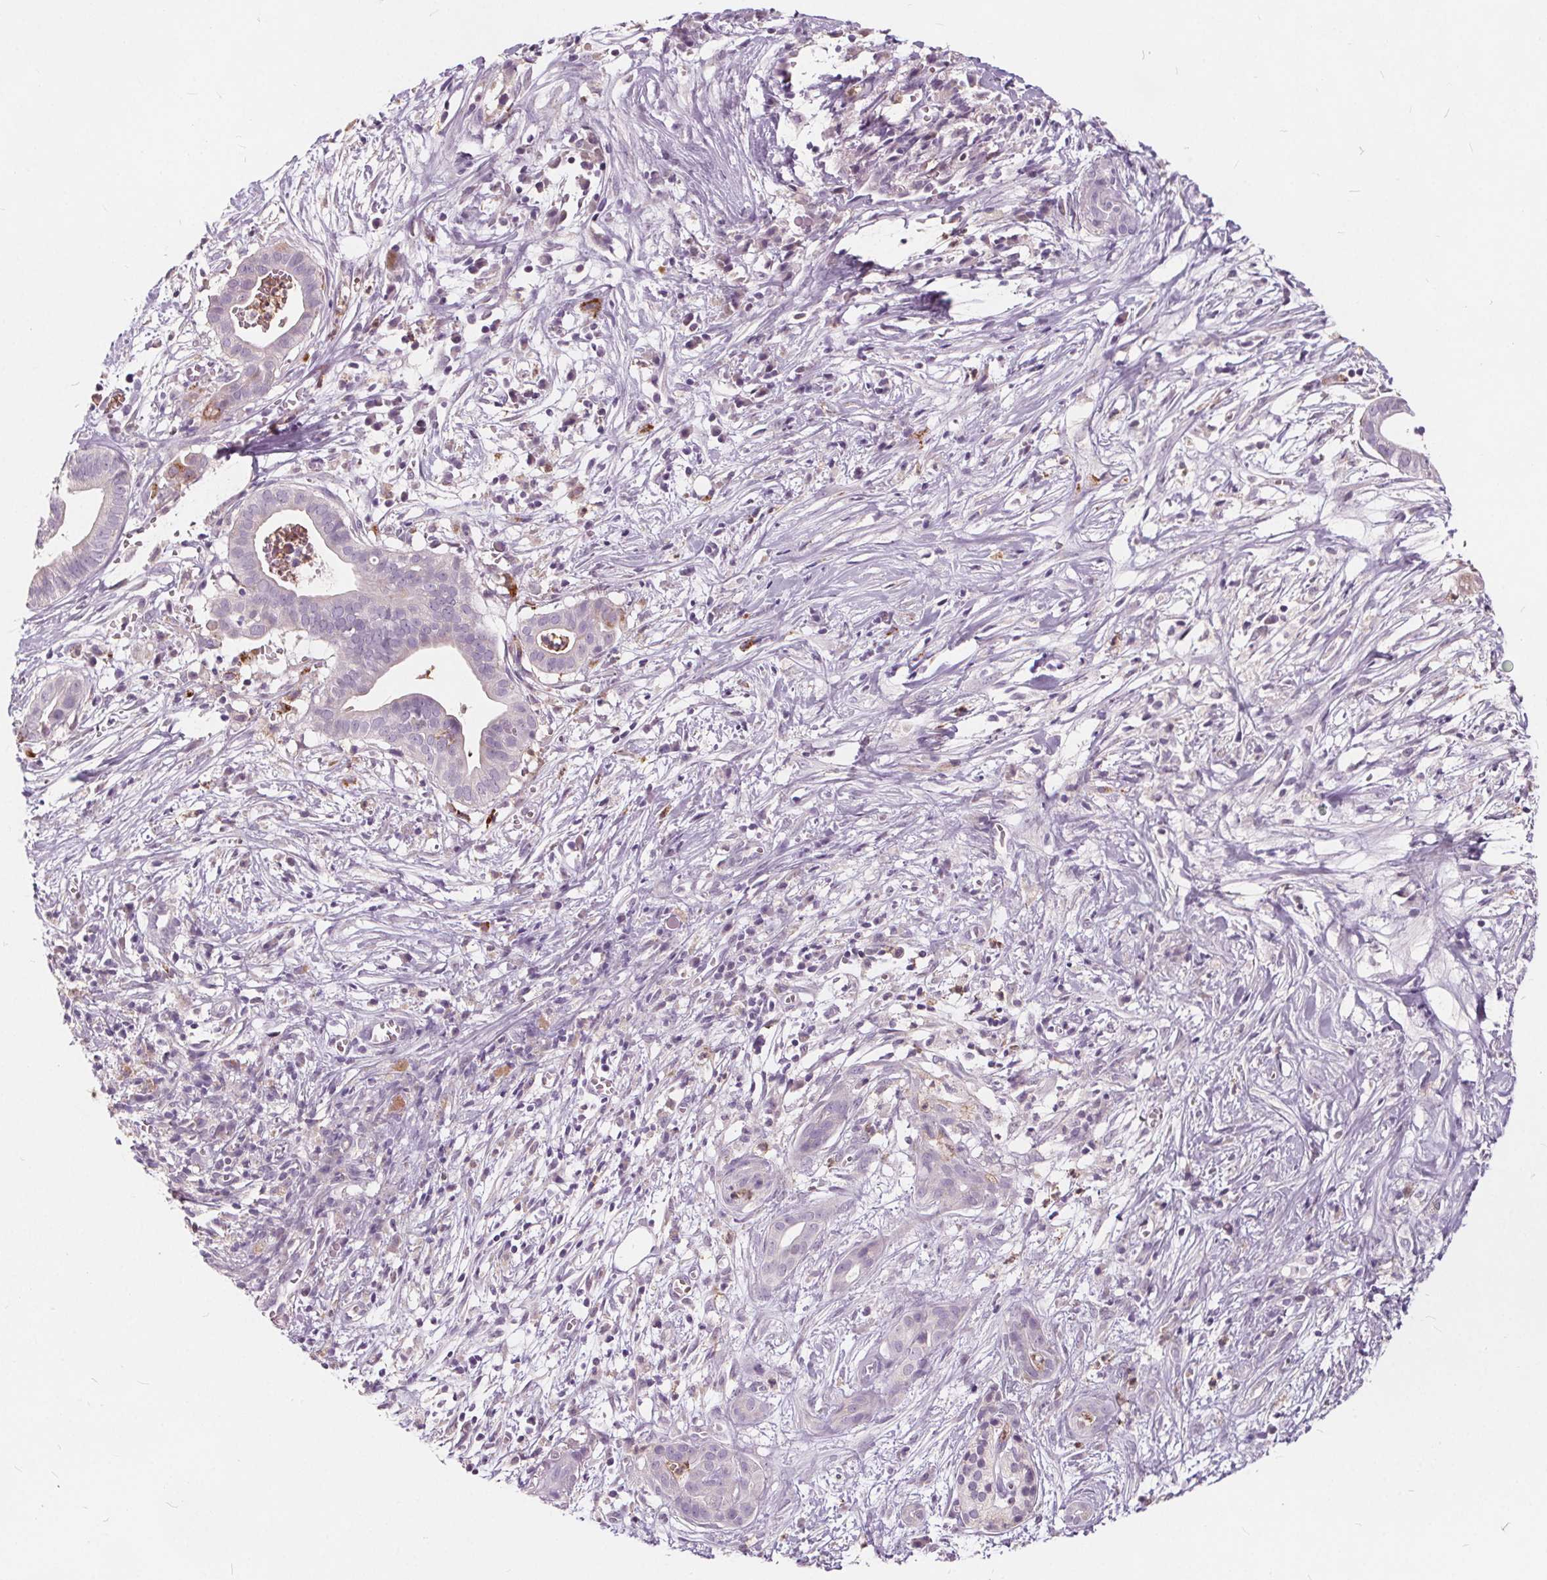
{"staining": {"intensity": "negative", "quantity": "none", "location": "none"}, "tissue": "pancreatic cancer", "cell_type": "Tumor cells", "image_type": "cancer", "snomed": [{"axis": "morphology", "description": "Adenocarcinoma, NOS"}, {"axis": "topography", "description": "Pancreas"}], "caption": "Immunohistochemical staining of pancreatic cancer reveals no significant positivity in tumor cells.", "gene": "HAAO", "patient": {"sex": "male", "age": 61}}